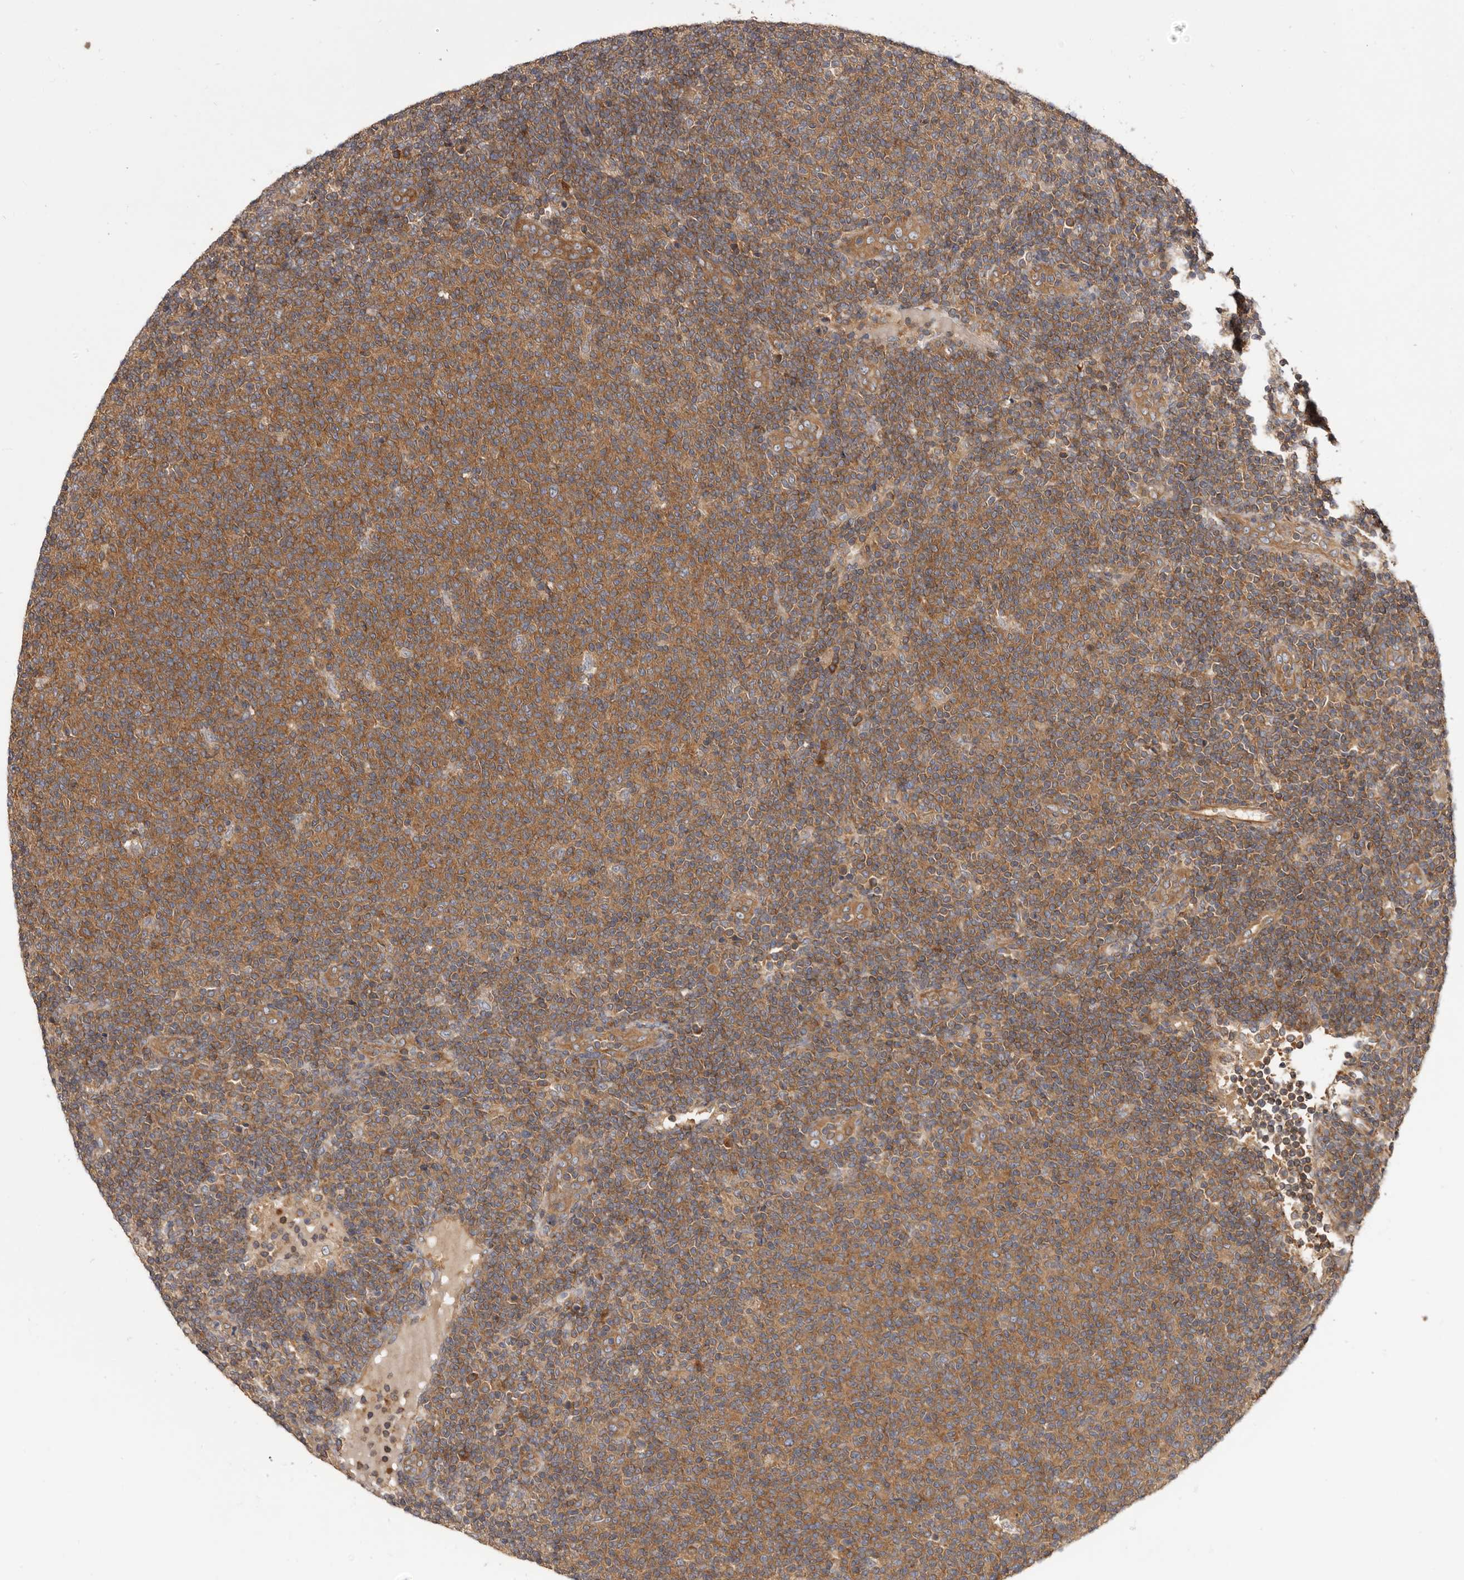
{"staining": {"intensity": "moderate", "quantity": ">75%", "location": "cytoplasmic/membranous"}, "tissue": "lymphoma", "cell_type": "Tumor cells", "image_type": "cancer", "snomed": [{"axis": "morphology", "description": "Malignant lymphoma, non-Hodgkin's type, Low grade"}, {"axis": "topography", "description": "Lymph node"}], "caption": "This is an image of immunohistochemistry staining of low-grade malignant lymphoma, non-Hodgkin's type, which shows moderate positivity in the cytoplasmic/membranous of tumor cells.", "gene": "ADAMTS20", "patient": {"sex": "male", "age": 66}}